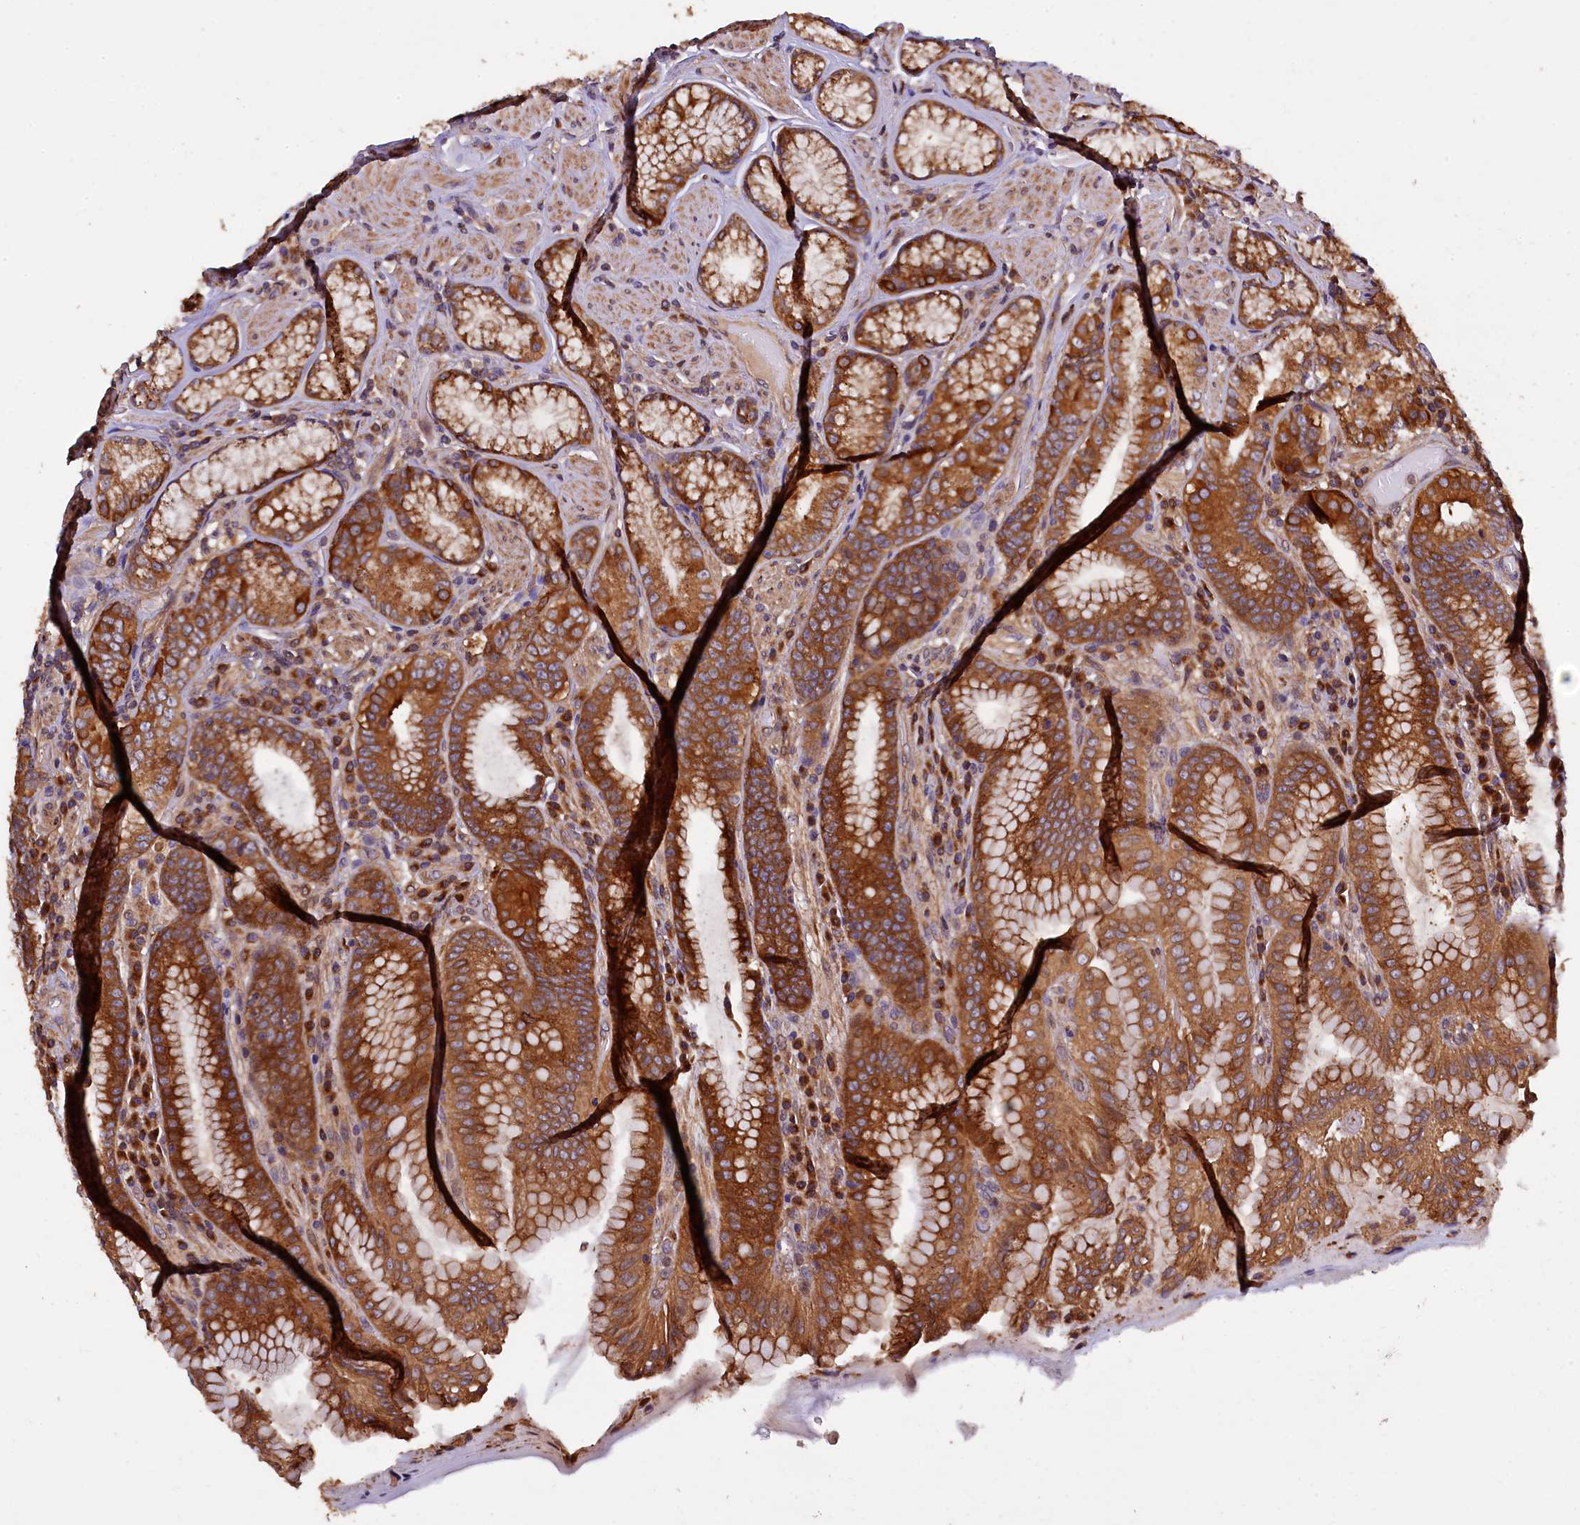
{"staining": {"intensity": "strong", "quantity": ">75%", "location": "cytoplasmic/membranous"}, "tissue": "stomach", "cell_type": "Glandular cells", "image_type": "normal", "snomed": [{"axis": "morphology", "description": "Normal tissue, NOS"}, {"axis": "topography", "description": "Stomach, upper"}, {"axis": "topography", "description": "Stomach, lower"}], "caption": "Benign stomach was stained to show a protein in brown. There is high levels of strong cytoplasmic/membranous expression in approximately >75% of glandular cells.", "gene": "KLC2", "patient": {"sex": "female", "age": 76}}